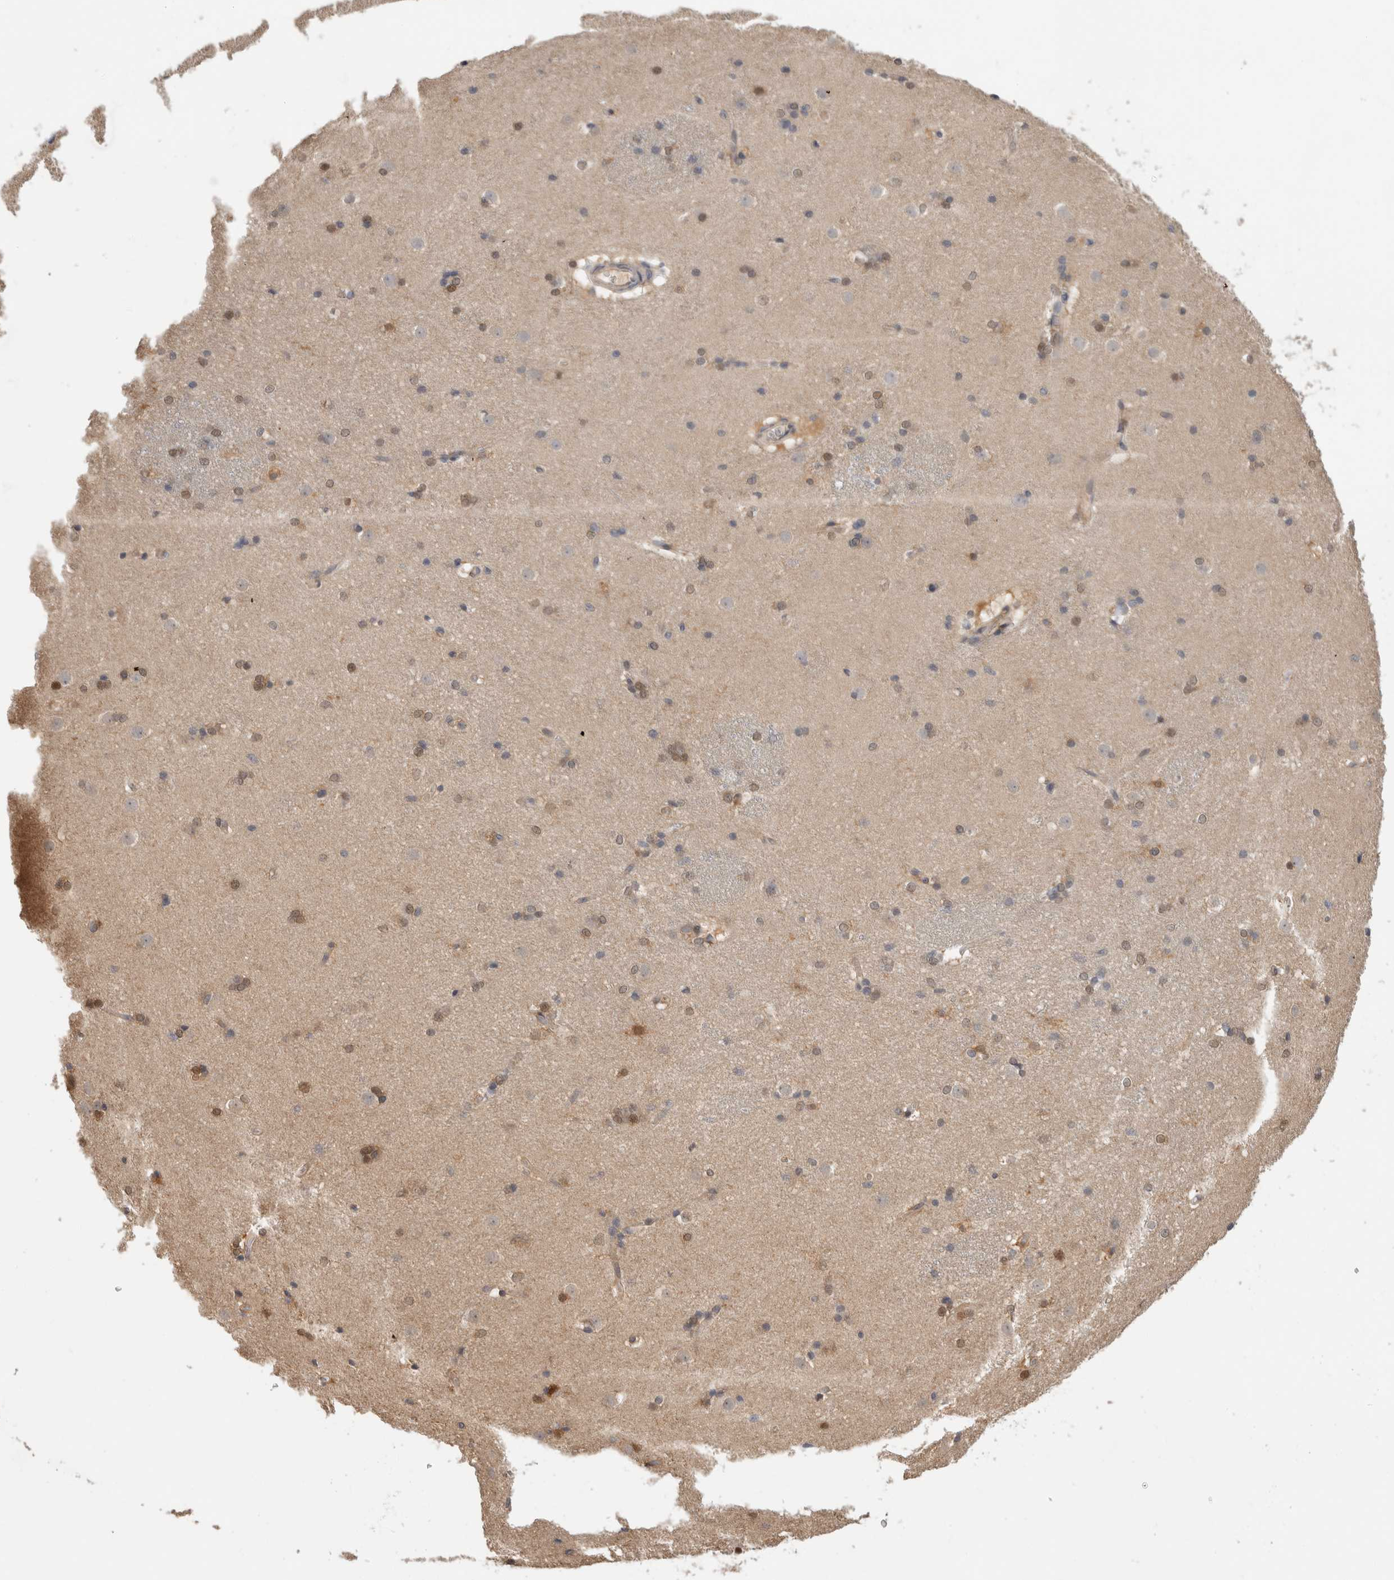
{"staining": {"intensity": "moderate", "quantity": "<25%", "location": "cytoplasmic/membranous"}, "tissue": "caudate", "cell_type": "Glial cells", "image_type": "normal", "snomed": [{"axis": "morphology", "description": "Normal tissue, NOS"}, {"axis": "topography", "description": "Lateral ventricle wall"}], "caption": "Protein staining displays moderate cytoplasmic/membranous positivity in about <25% of glial cells in unremarkable caudate.", "gene": "PGM1", "patient": {"sex": "female", "age": 19}}